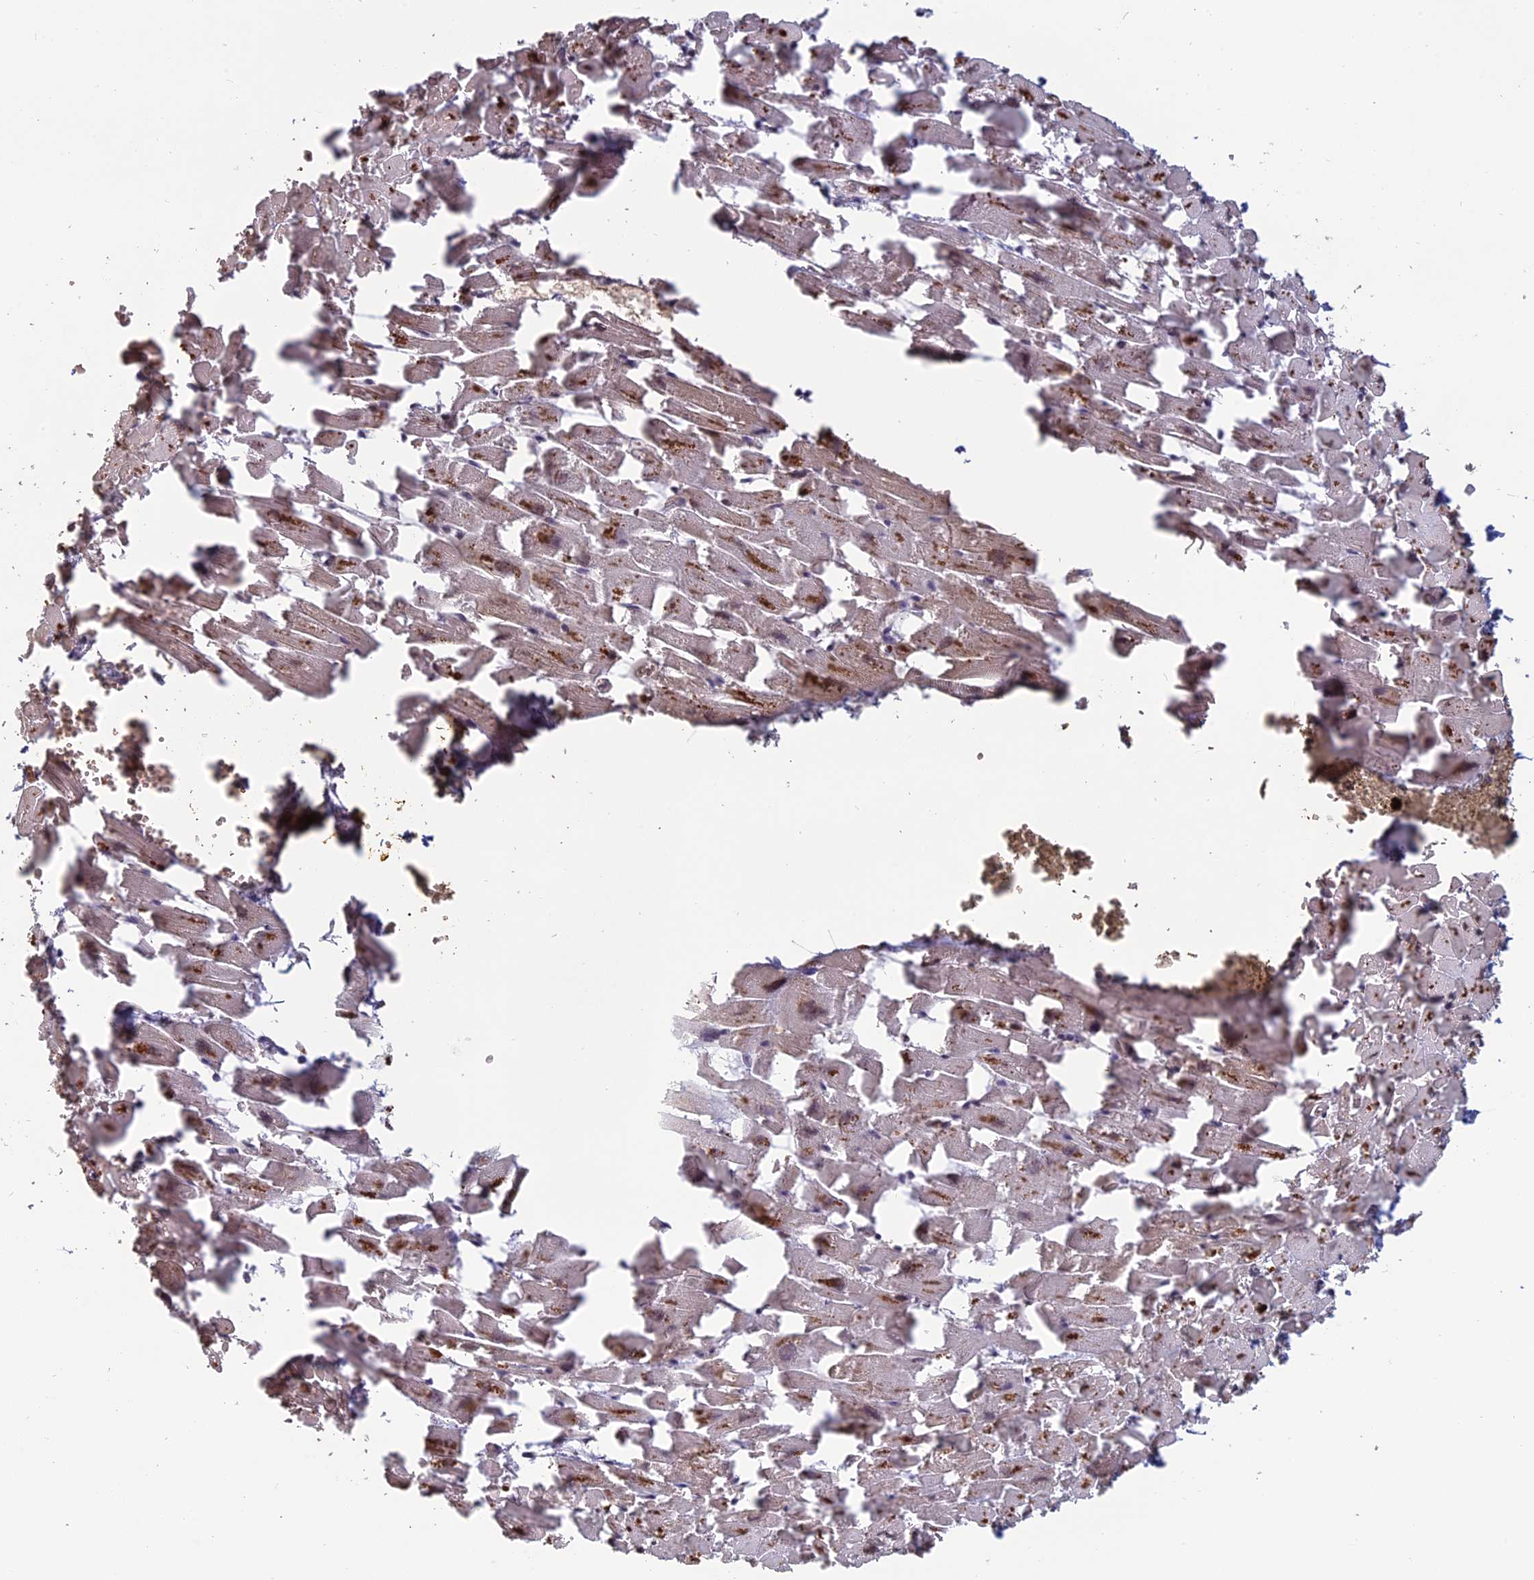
{"staining": {"intensity": "moderate", "quantity": ">75%", "location": "cytoplasmic/membranous,nuclear"}, "tissue": "heart muscle", "cell_type": "Cardiomyocytes", "image_type": "normal", "snomed": [{"axis": "morphology", "description": "Normal tissue, NOS"}, {"axis": "topography", "description": "Heart"}], "caption": "Heart muscle stained with immunohistochemistry (IHC) displays moderate cytoplasmic/membranous,nuclear positivity in about >75% of cardiomyocytes.", "gene": "MFAP1", "patient": {"sex": "female", "age": 64}}